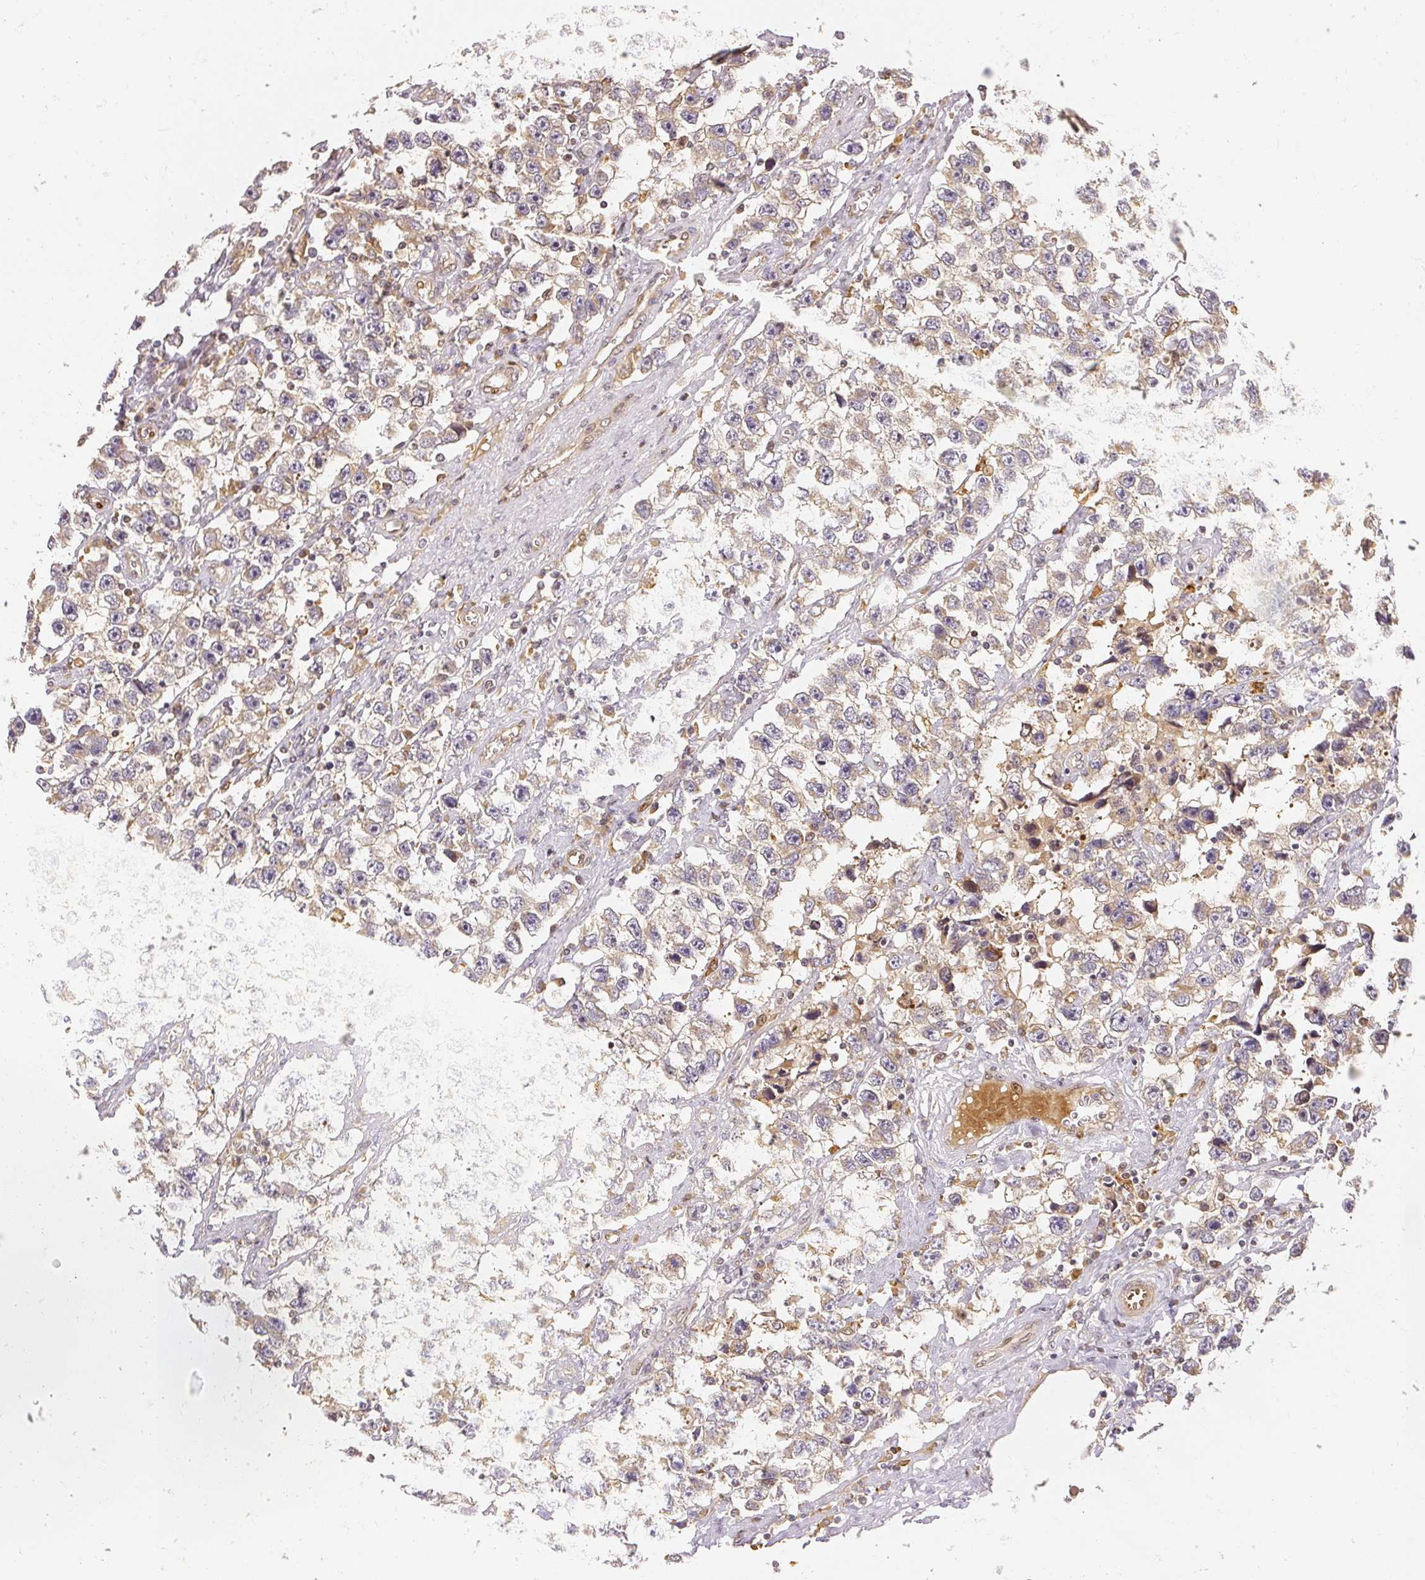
{"staining": {"intensity": "weak", "quantity": ">75%", "location": "cytoplasmic/membranous"}, "tissue": "testis cancer", "cell_type": "Tumor cells", "image_type": "cancer", "snomed": [{"axis": "morphology", "description": "Seminoma, NOS"}, {"axis": "topography", "description": "Testis"}], "caption": "Testis cancer (seminoma) was stained to show a protein in brown. There is low levels of weak cytoplasmic/membranous expression in approximately >75% of tumor cells.", "gene": "NAPA", "patient": {"sex": "male", "age": 33}}